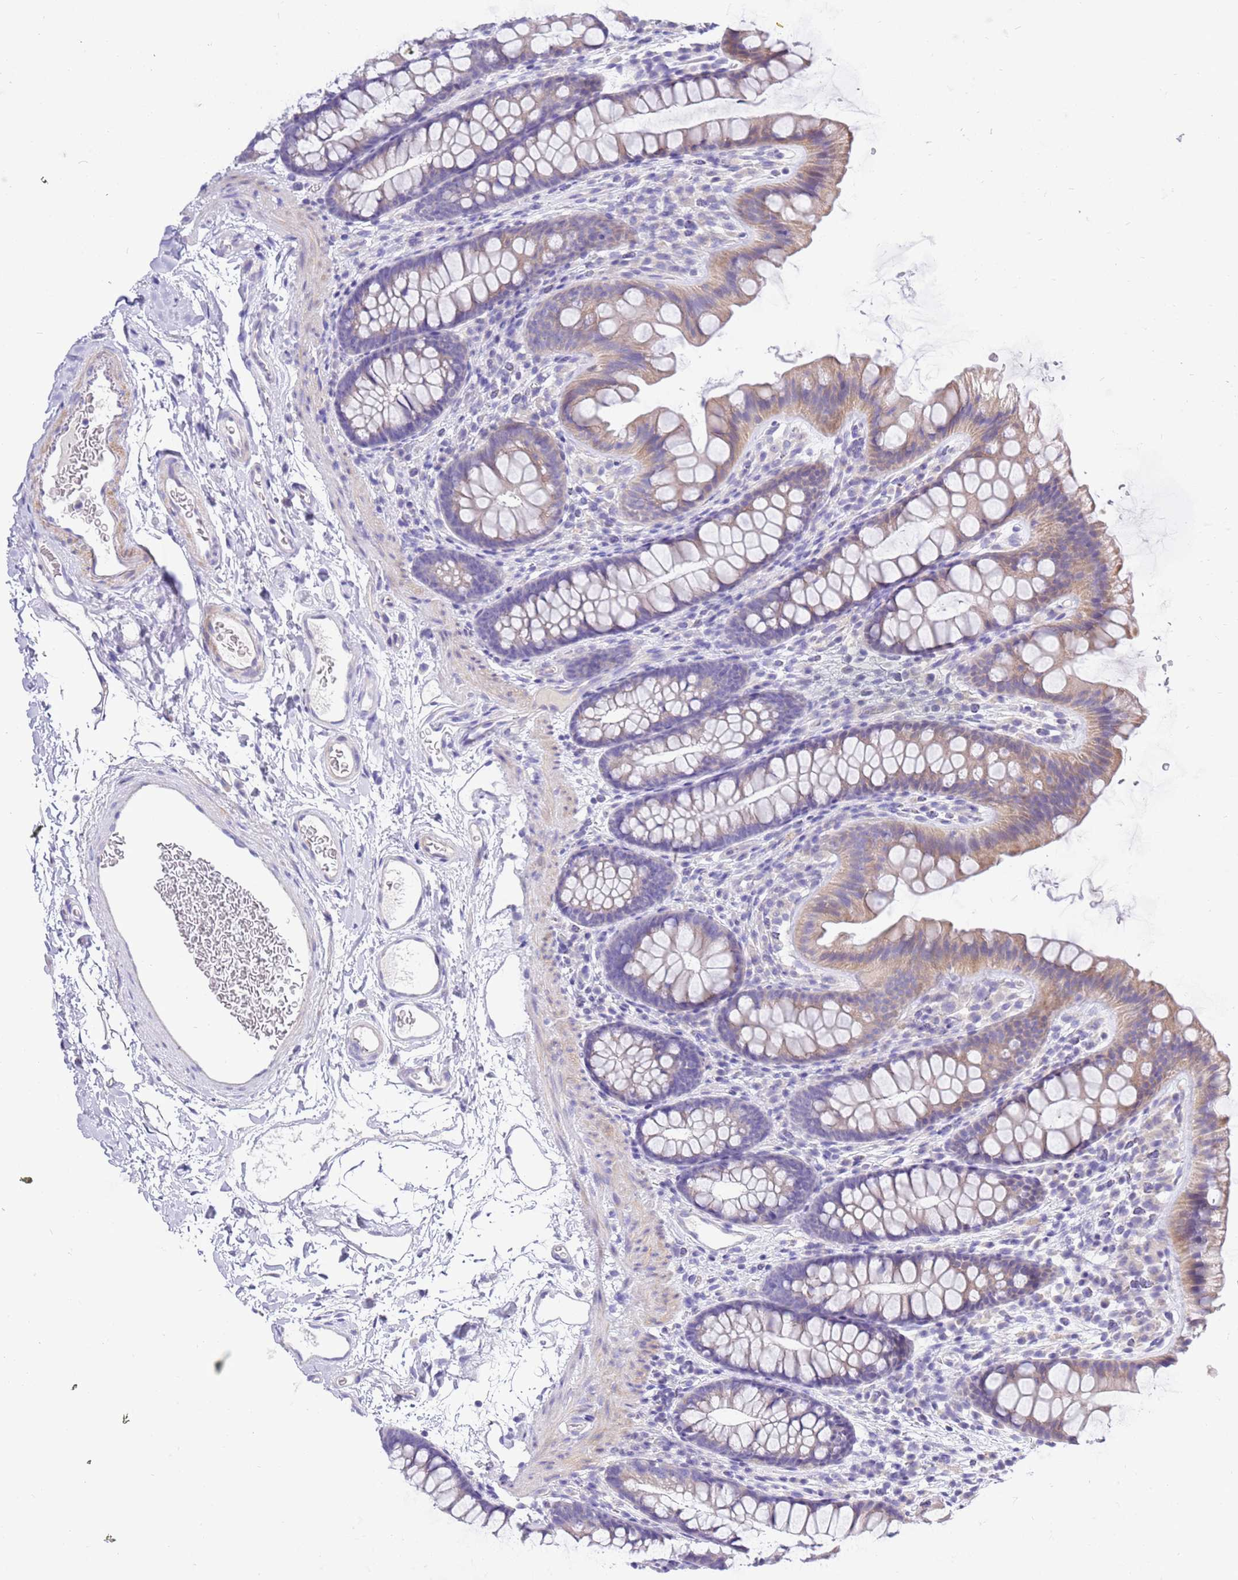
{"staining": {"intensity": "negative", "quantity": "none", "location": "none"}, "tissue": "colon", "cell_type": "Endothelial cells", "image_type": "normal", "snomed": [{"axis": "morphology", "description": "Normal tissue, NOS"}, {"axis": "topography", "description": "Colon"}], "caption": "Immunohistochemistry (IHC) of benign colon displays no positivity in endothelial cells.", "gene": "GLCE", "patient": {"sex": "female", "age": 62}}